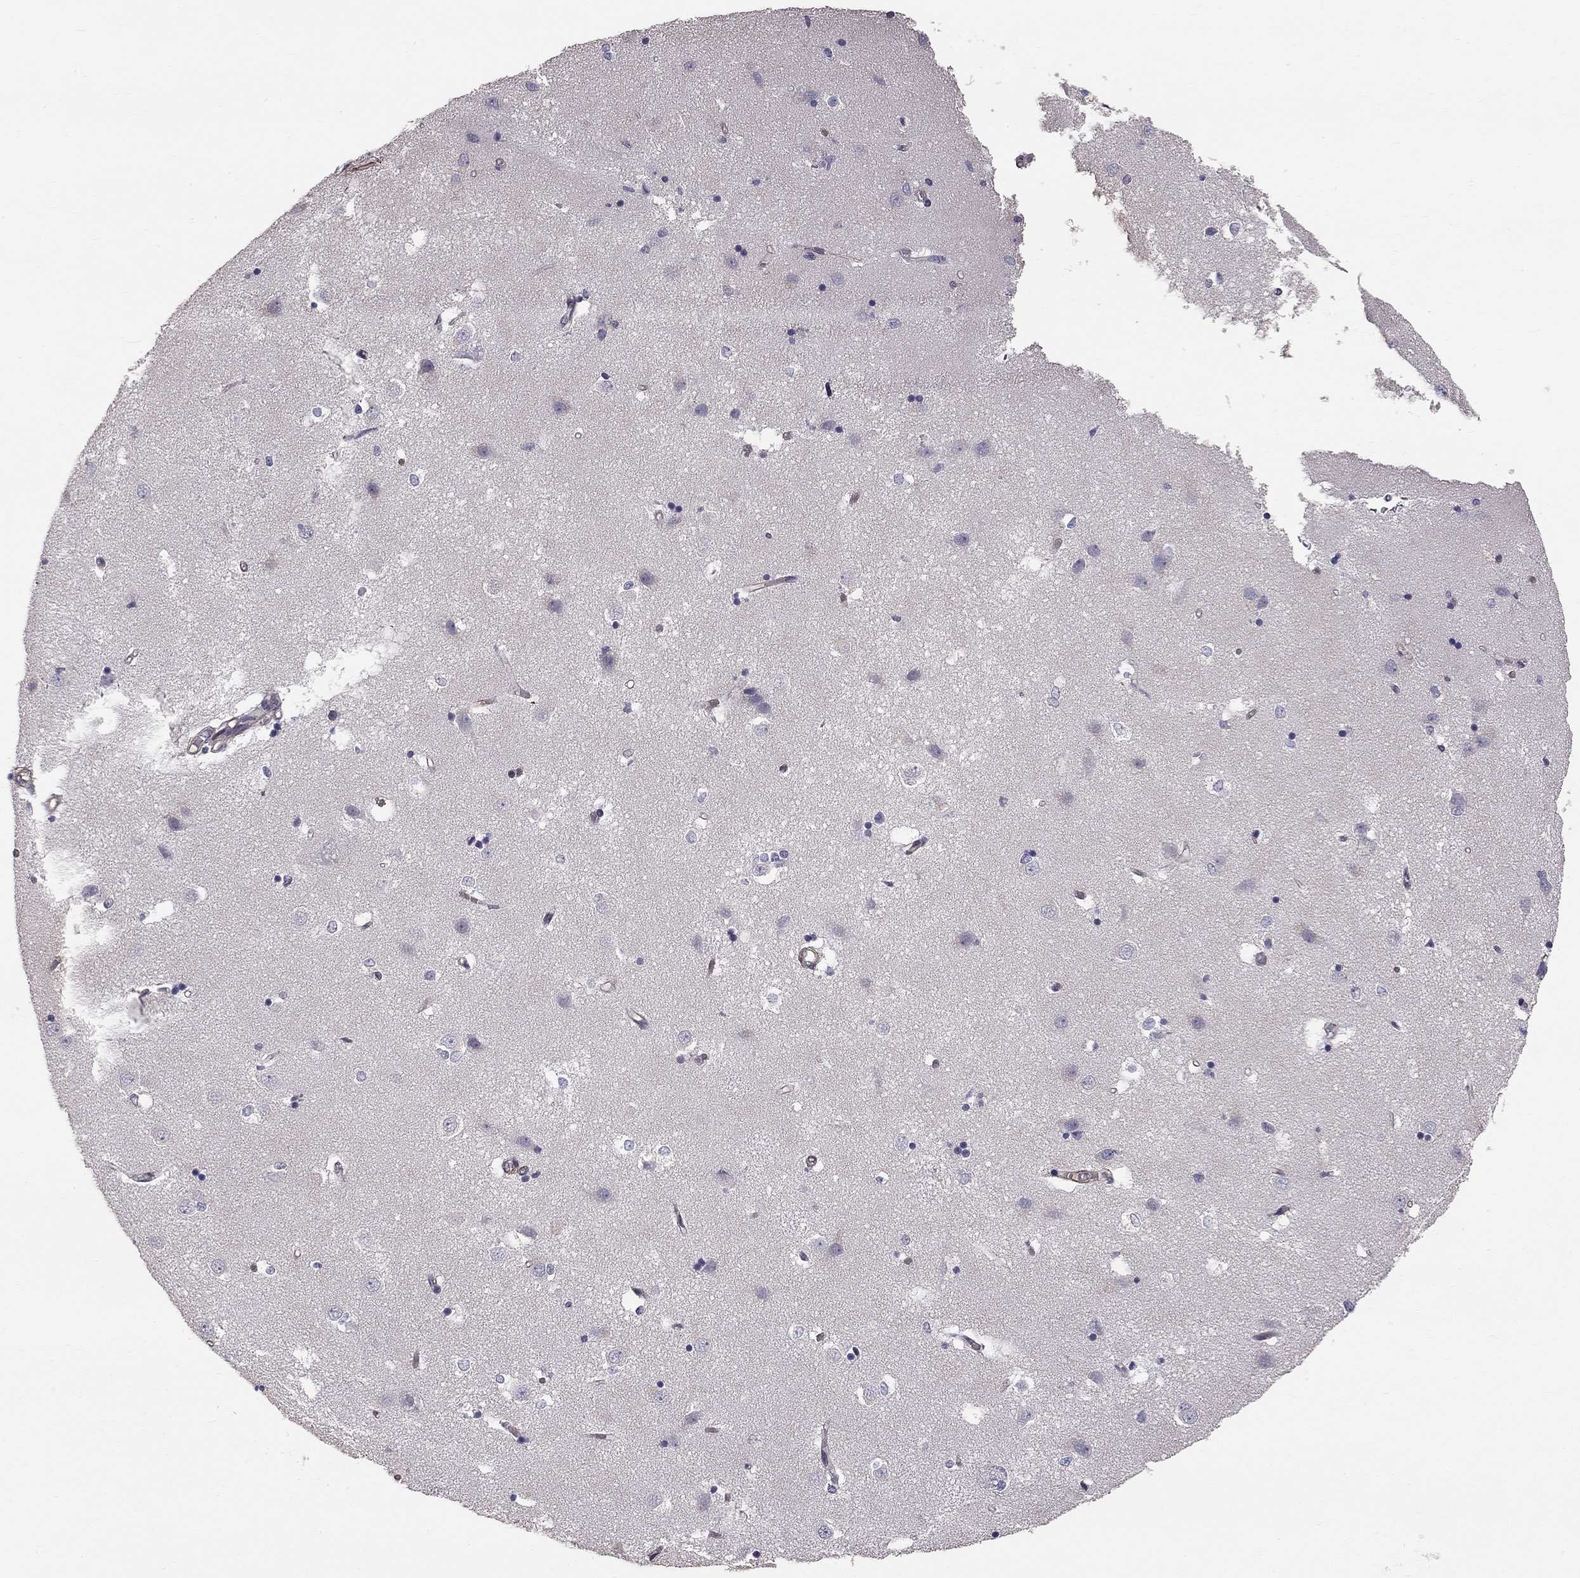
{"staining": {"intensity": "negative", "quantity": "none", "location": "none"}, "tissue": "caudate", "cell_type": "Glial cells", "image_type": "normal", "snomed": [{"axis": "morphology", "description": "Normal tissue, NOS"}, {"axis": "topography", "description": "Lateral ventricle wall"}], "caption": "DAB immunohistochemical staining of normal human caudate displays no significant staining in glial cells. The staining is performed using DAB brown chromogen with nuclei counter-stained in using hematoxylin.", "gene": "GJB4", "patient": {"sex": "male", "age": 54}}